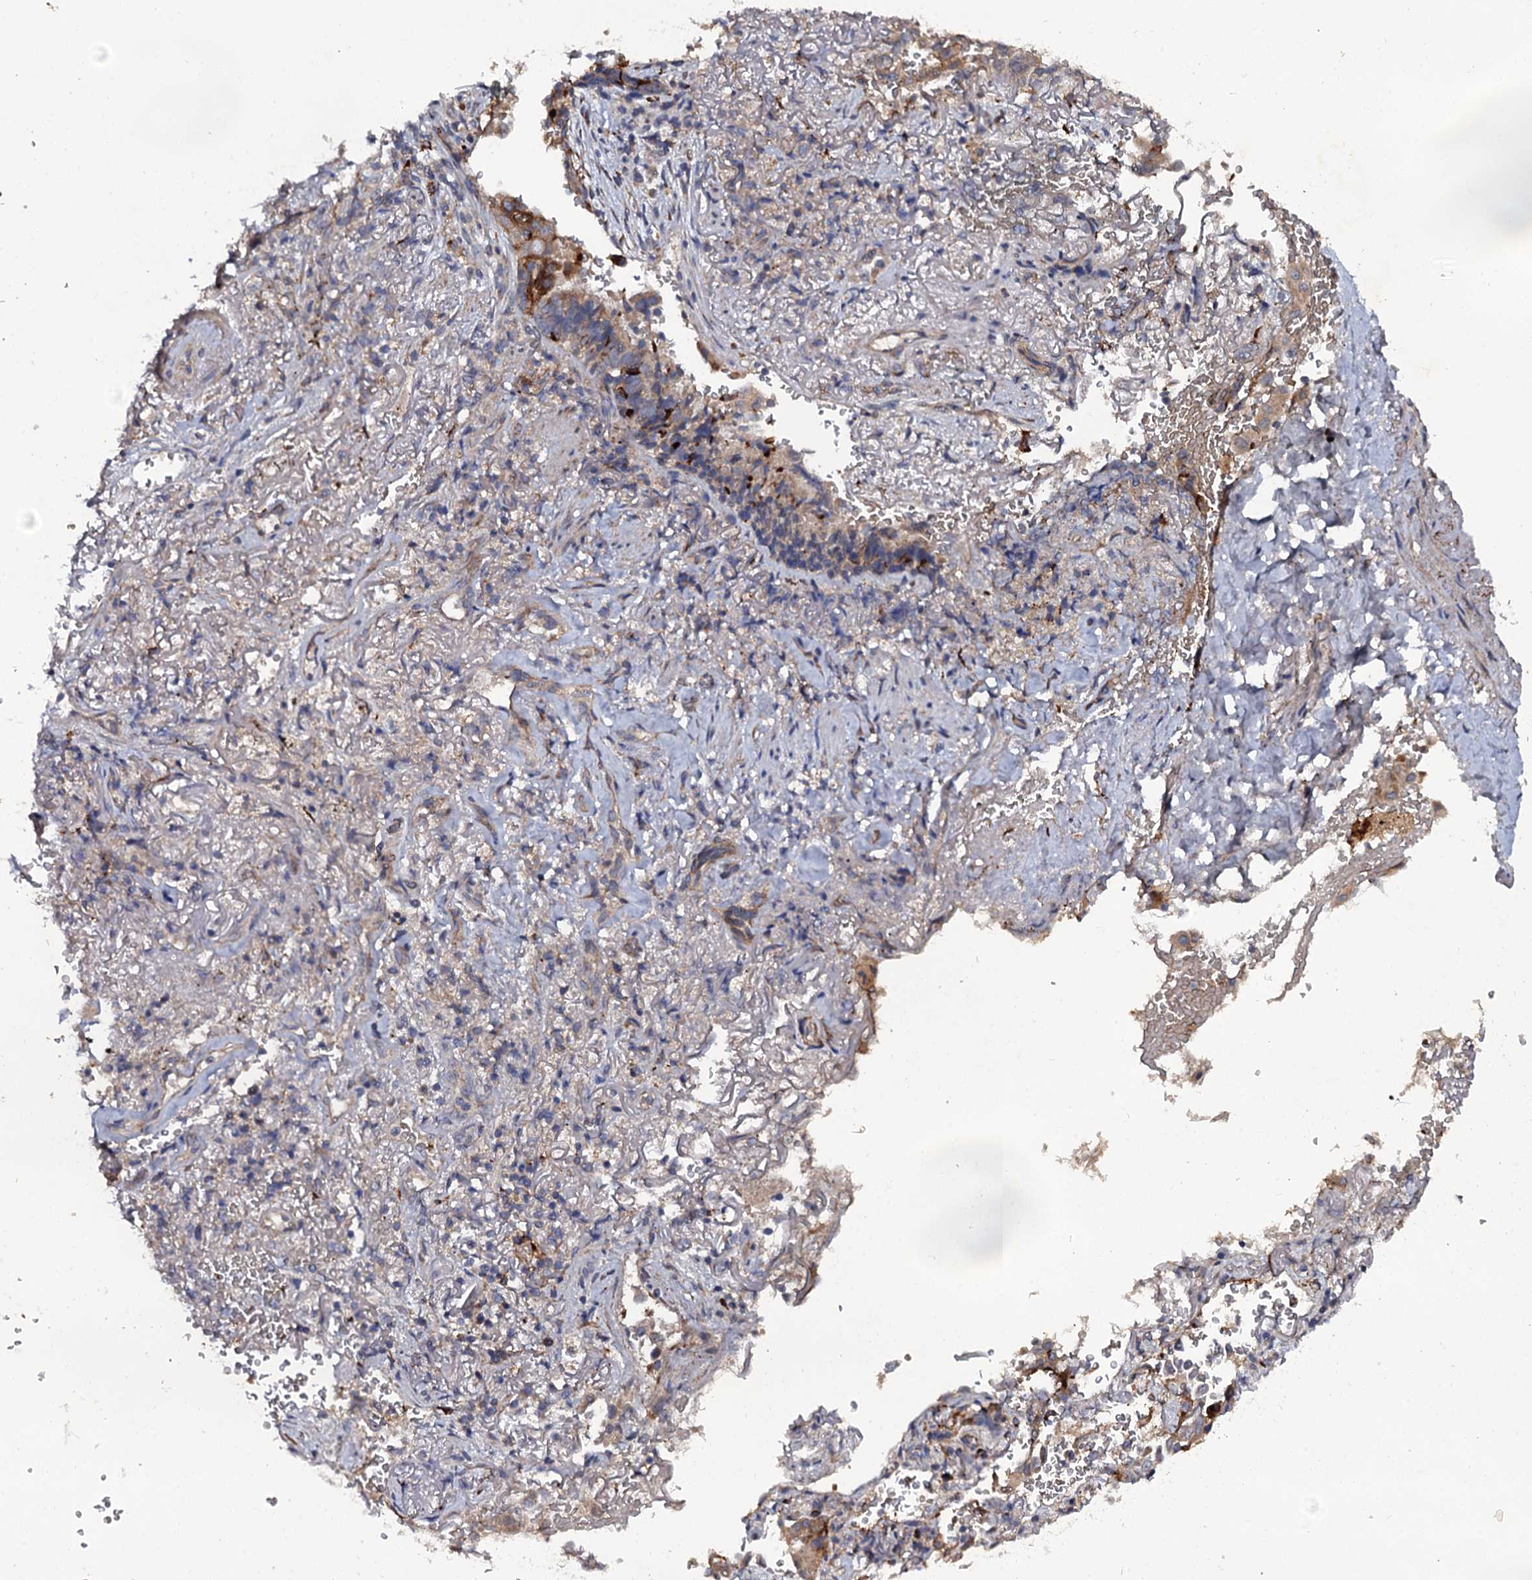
{"staining": {"intensity": "moderate", "quantity": "<25%", "location": "cytoplasmic/membranous"}, "tissue": "lung cancer", "cell_type": "Tumor cells", "image_type": "cancer", "snomed": [{"axis": "morphology", "description": "Adenocarcinoma, NOS"}, {"axis": "topography", "description": "Lung"}], "caption": "Protein expression analysis of human lung cancer reveals moderate cytoplasmic/membranous positivity in approximately <25% of tumor cells. (Brightfield microscopy of DAB IHC at high magnification).", "gene": "LRRC28", "patient": {"sex": "female", "age": 69}}